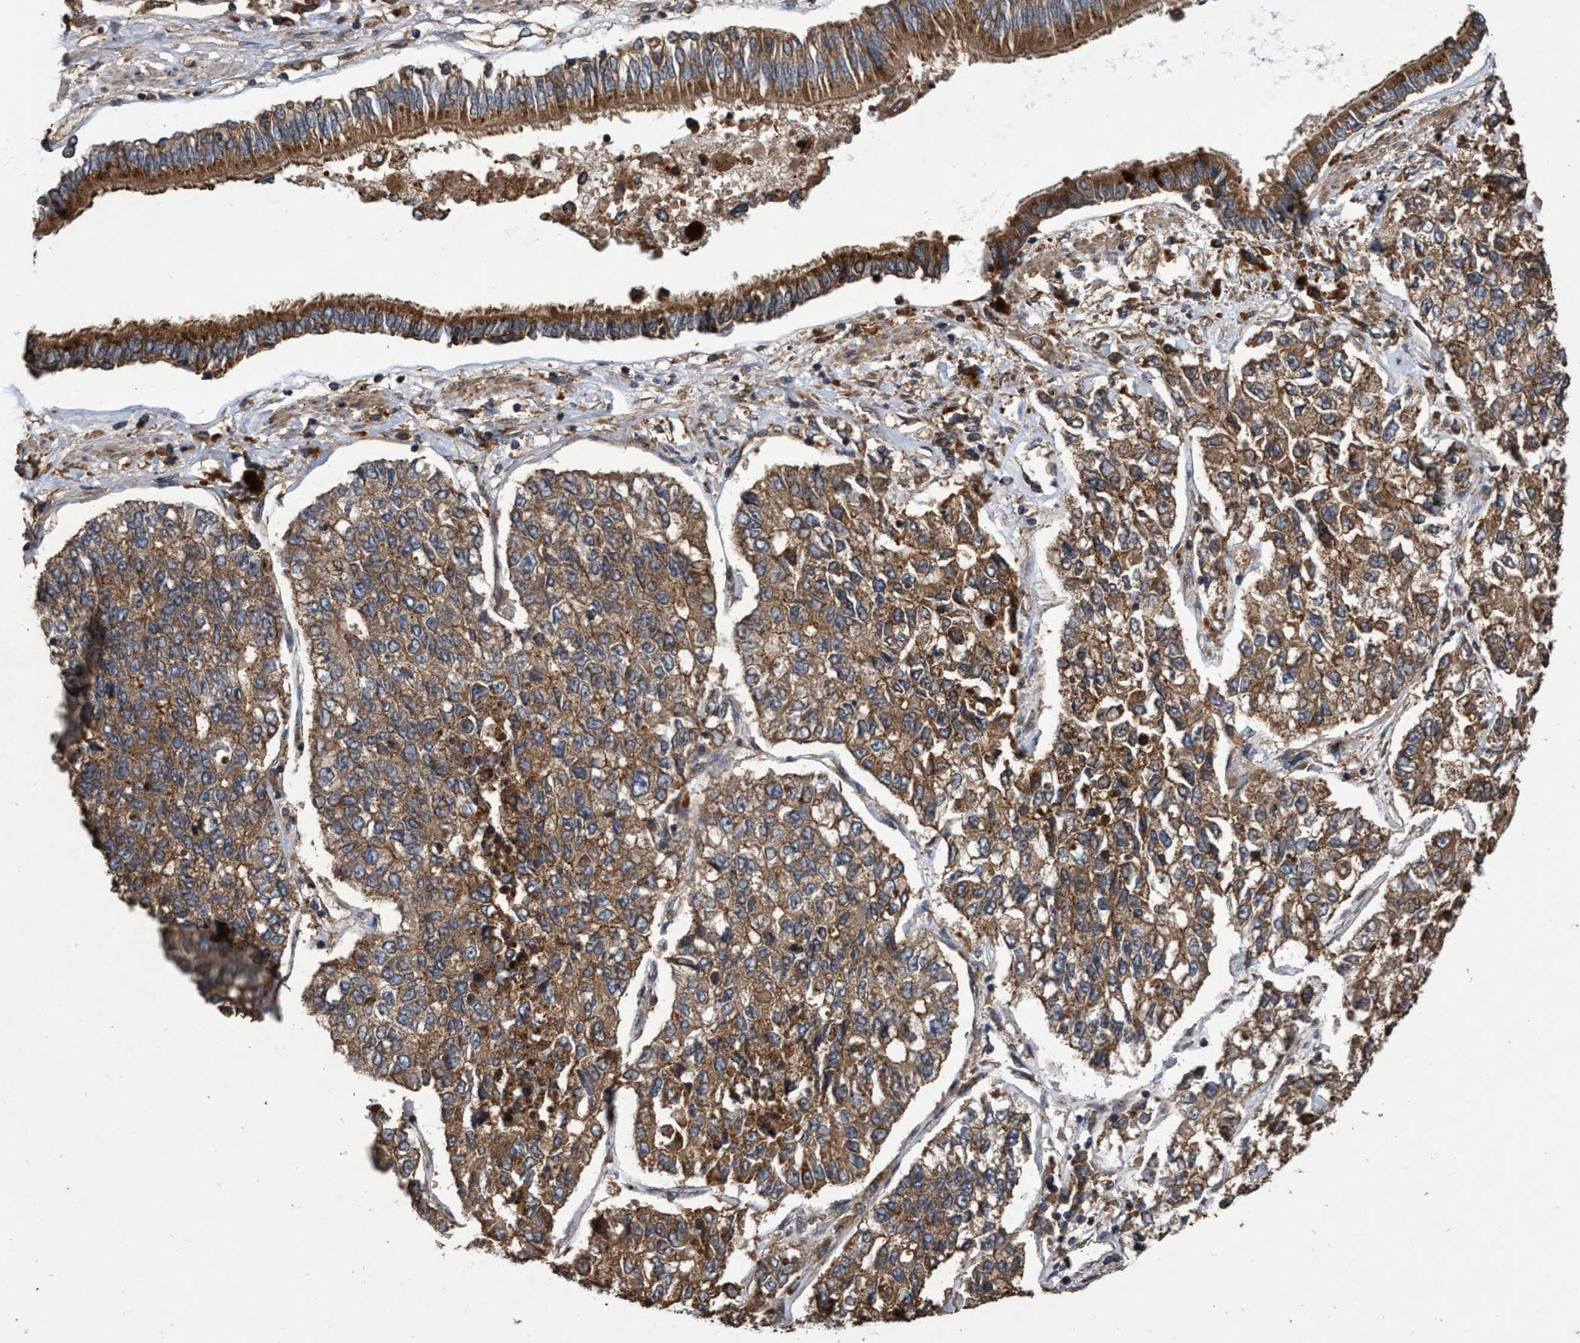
{"staining": {"intensity": "moderate", "quantity": ">75%", "location": "cytoplasmic/membranous"}, "tissue": "lung cancer", "cell_type": "Tumor cells", "image_type": "cancer", "snomed": [{"axis": "morphology", "description": "Adenocarcinoma, NOS"}, {"axis": "topography", "description": "Lung"}], "caption": "Immunohistochemical staining of human adenocarcinoma (lung) reveals medium levels of moderate cytoplasmic/membranous protein staining in about >75% of tumor cells.", "gene": "CHMP6", "patient": {"sex": "male", "age": 49}}